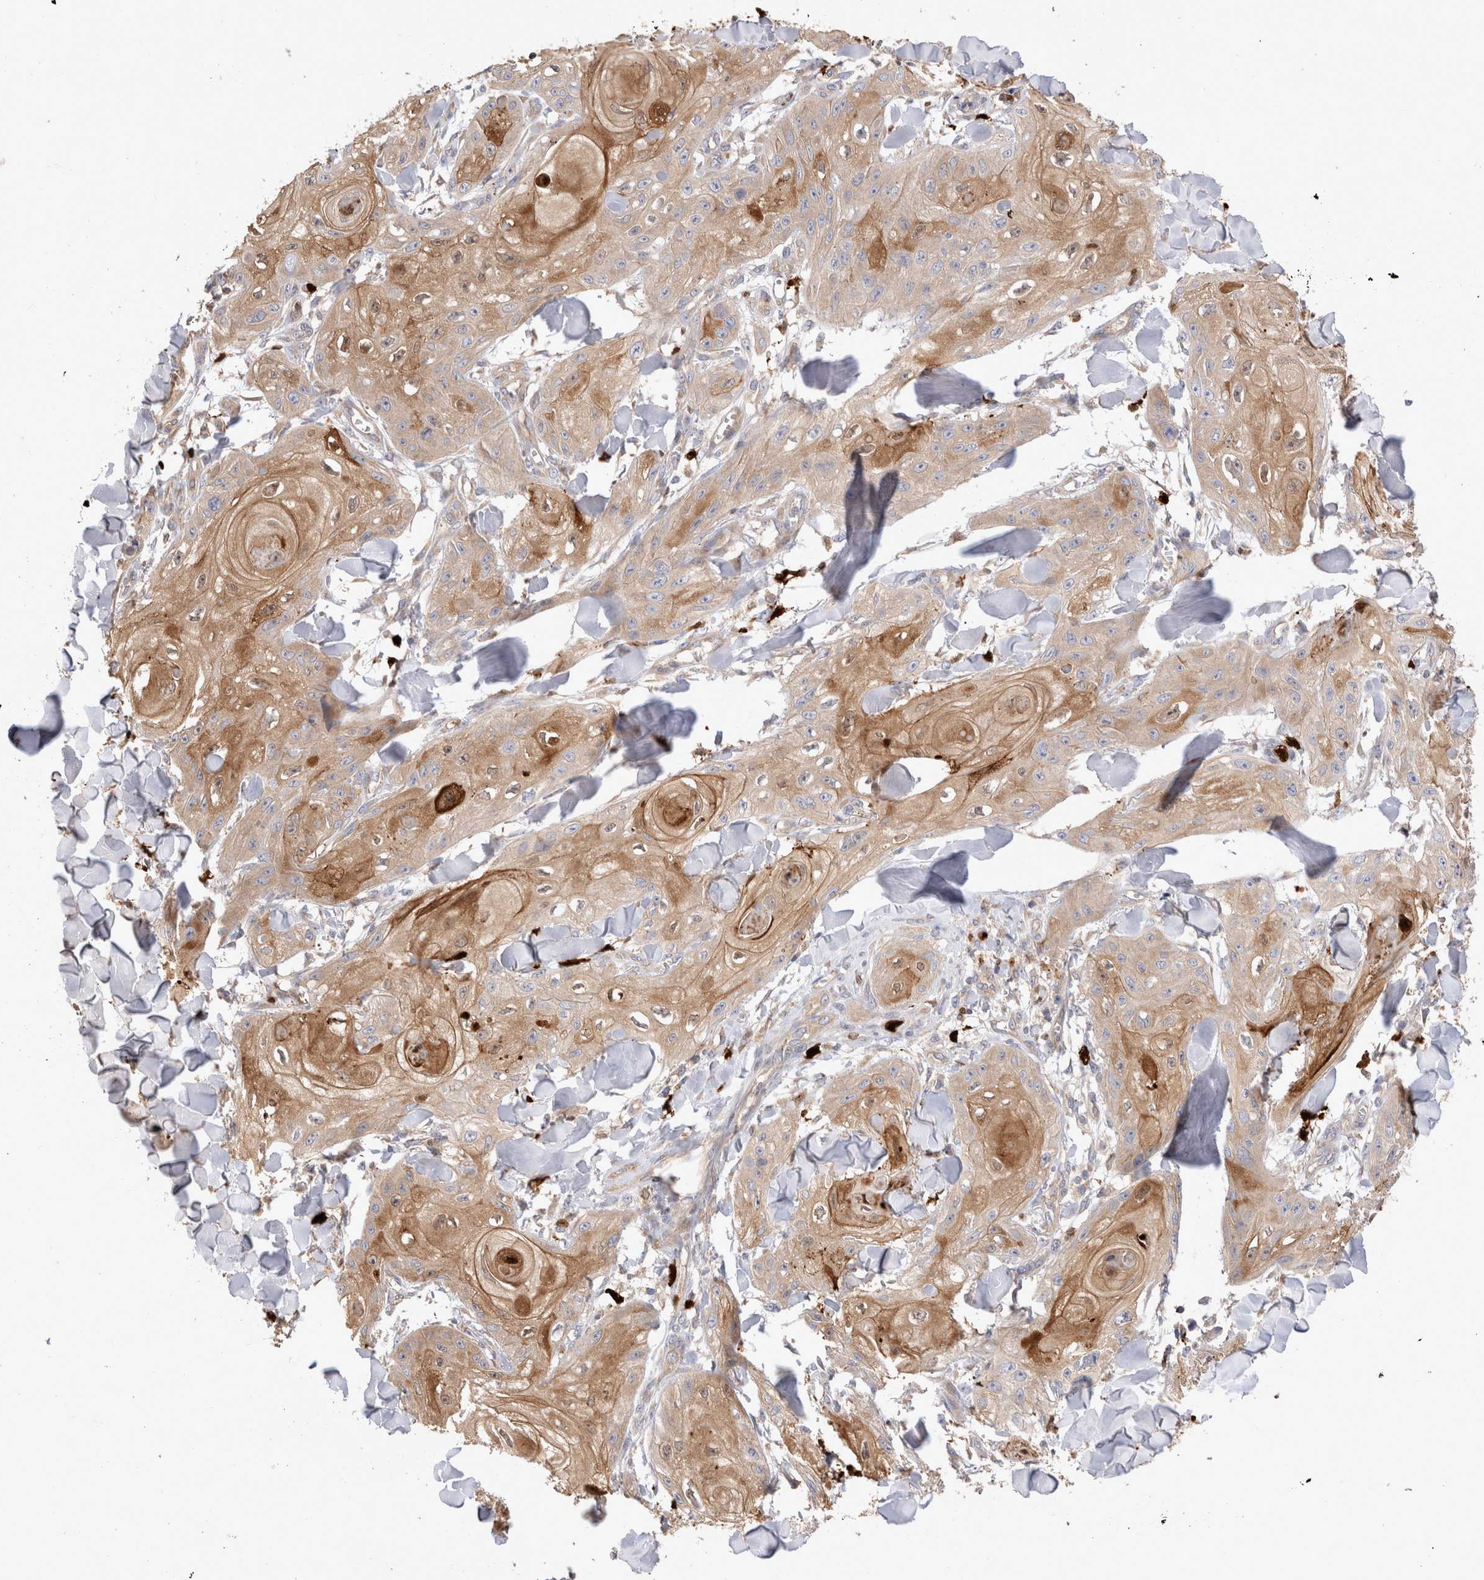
{"staining": {"intensity": "moderate", "quantity": ">75%", "location": "cytoplasmic/membranous"}, "tissue": "skin cancer", "cell_type": "Tumor cells", "image_type": "cancer", "snomed": [{"axis": "morphology", "description": "Squamous cell carcinoma, NOS"}, {"axis": "topography", "description": "Skin"}], "caption": "IHC histopathology image of squamous cell carcinoma (skin) stained for a protein (brown), which reveals medium levels of moderate cytoplasmic/membranous expression in about >75% of tumor cells.", "gene": "NXT2", "patient": {"sex": "male", "age": 74}}